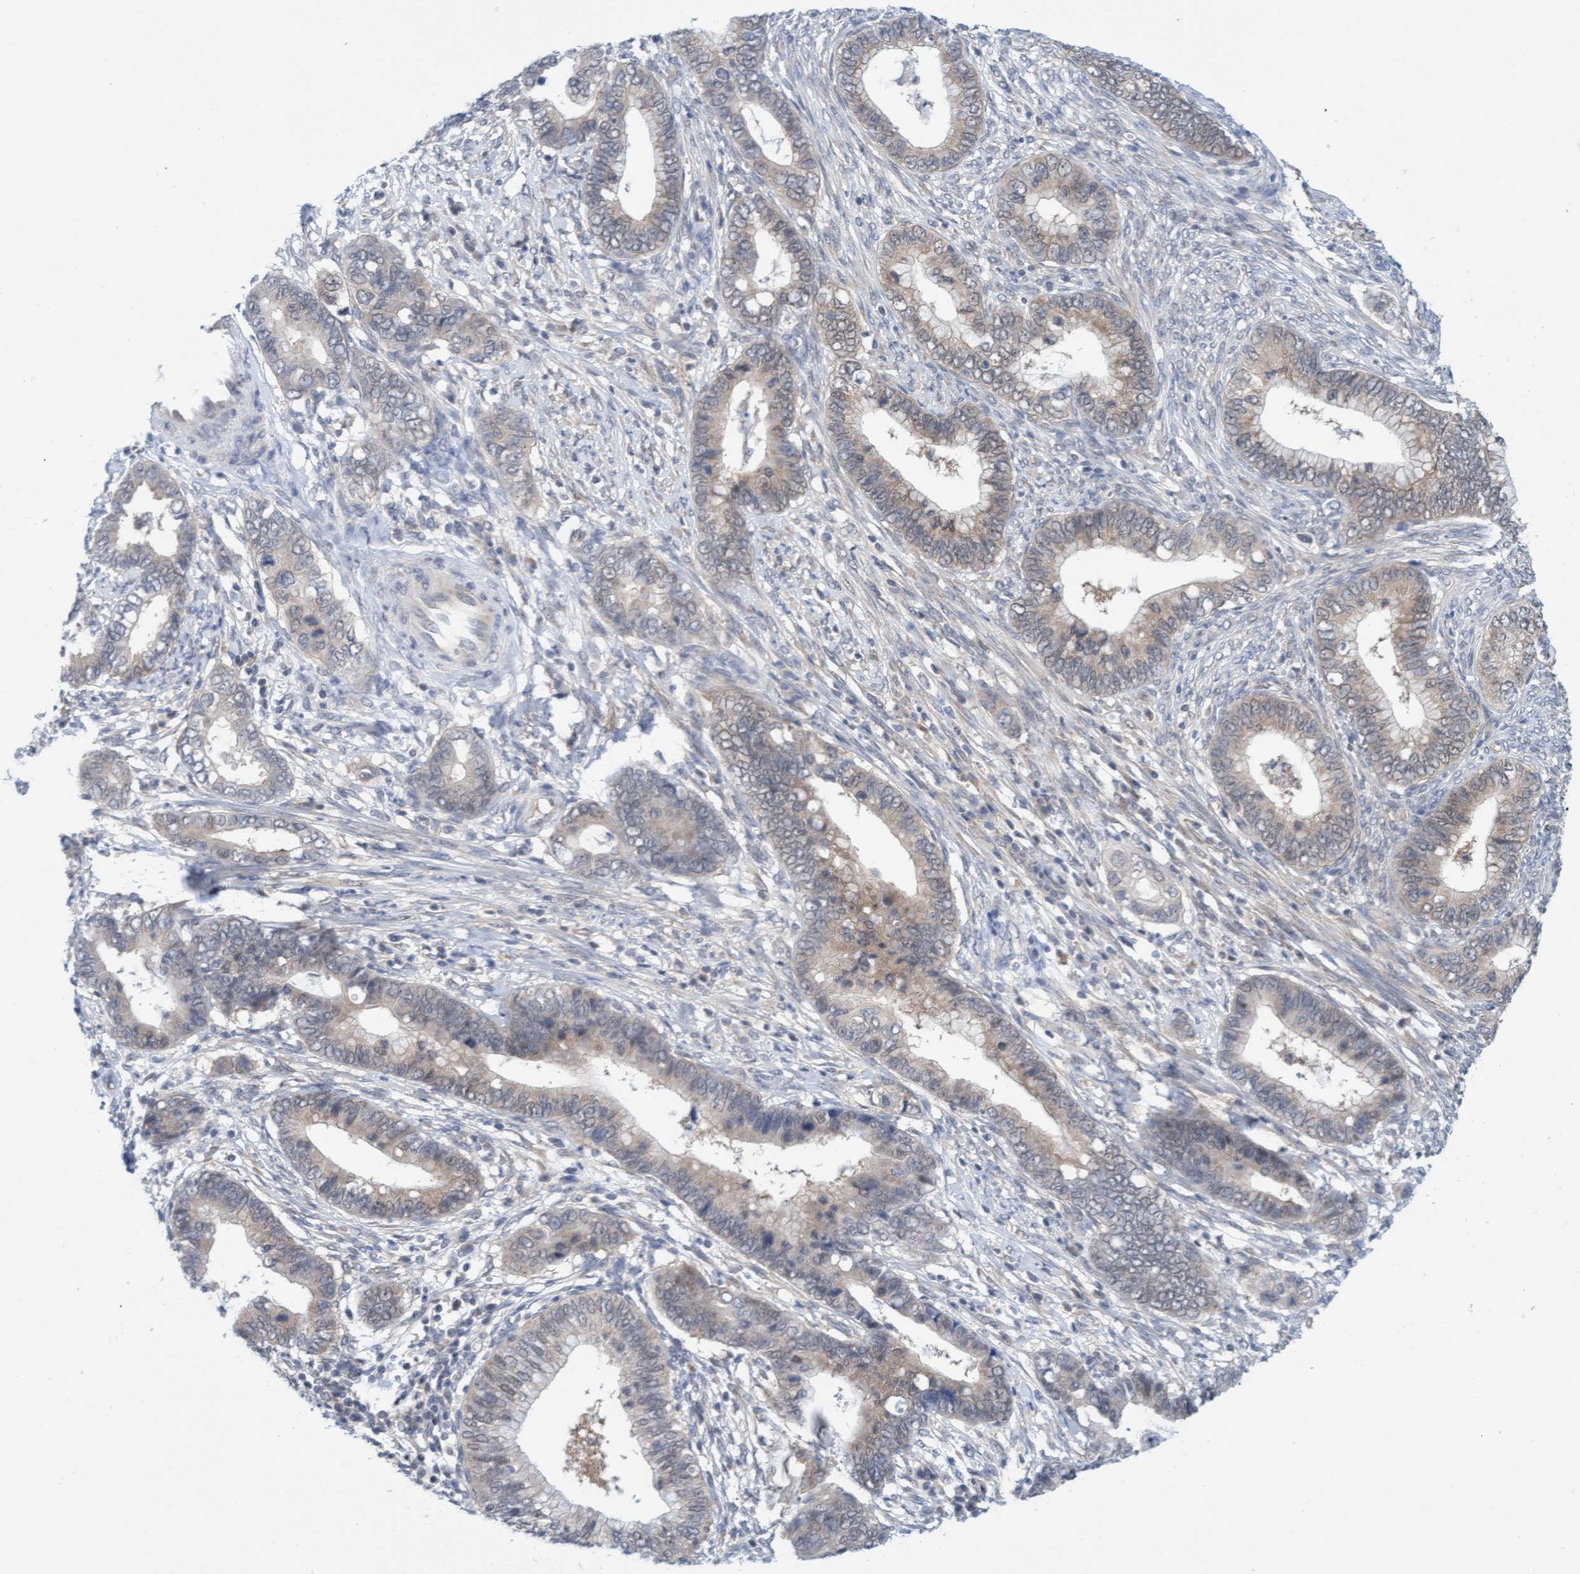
{"staining": {"intensity": "weak", "quantity": ">75%", "location": "cytoplasmic/membranous"}, "tissue": "cervical cancer", "cell_type": "Tumor cells", "image_type": "cancer", "snomed": [{"axis": "morphology", "description": "Adenocarcinoma, NOS"}, {"axis": "topography", "description": "Cervix"}], "caption": "The immunohistochemical stain highlights weak cytoplasmic/membranous staining in tumor cells of cervical cancer tissue.", "gene": "AMZ2", "patient": {"sex": "female", "age": 44}}